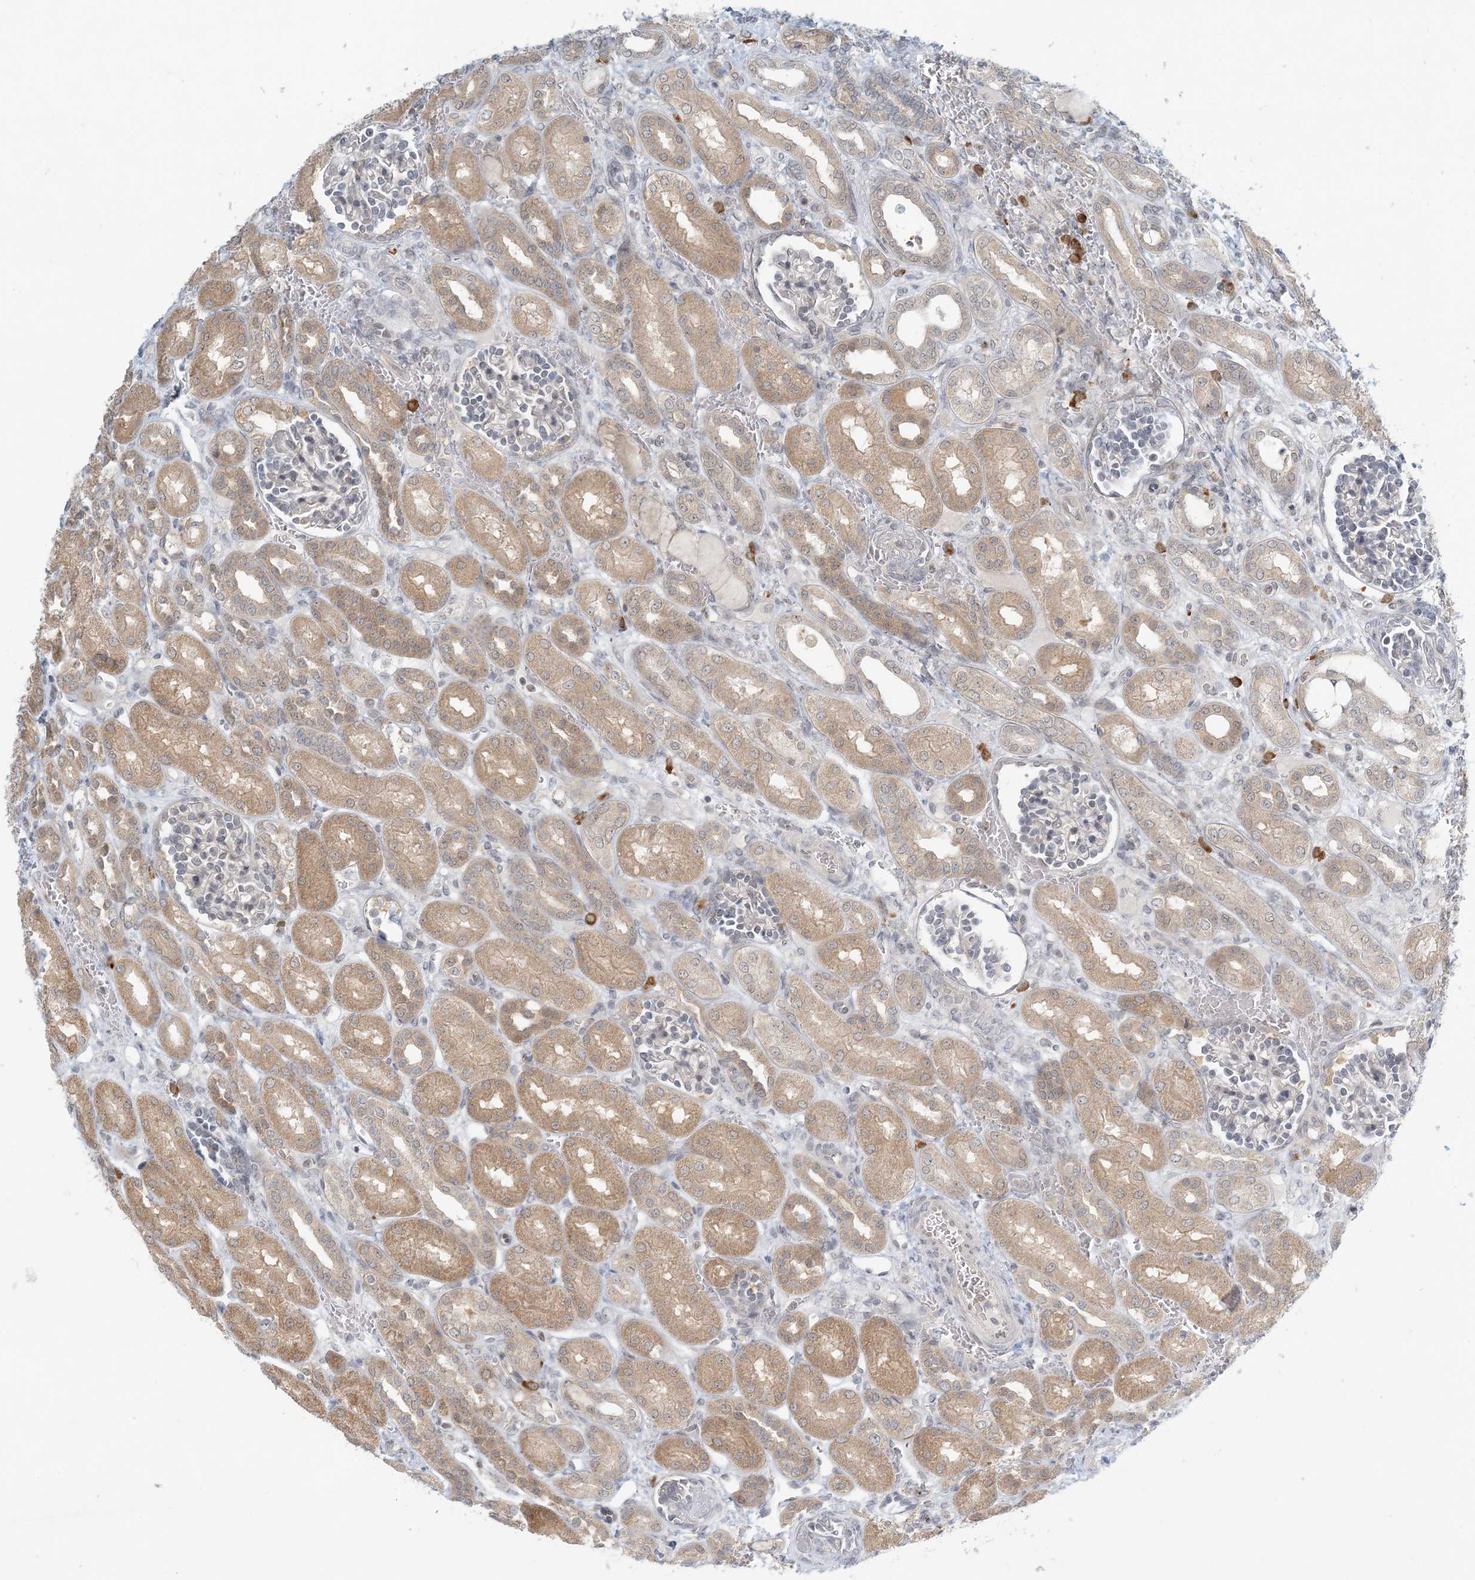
{"staining": {"intensity": "negative", "quantity": "none", "location": "none"}, "tissue": "kidney", "cell_type": "Cells in glomeruli", "image_type": "normal", "snomed": [{"axis": "morphology", "description": "Normal tissue, NOS"}, {"axis": "morphology", "description": "Neoplasm, malignant, NOS"}, {"axis": "topography", "description": "Kidney"}], "caption": "A micrograph of kidney stained for a protein exhibits no brown staining in cells in glomeruli.", "gene": "OBI1", "patient": {"sex": "female", "age": 1}}